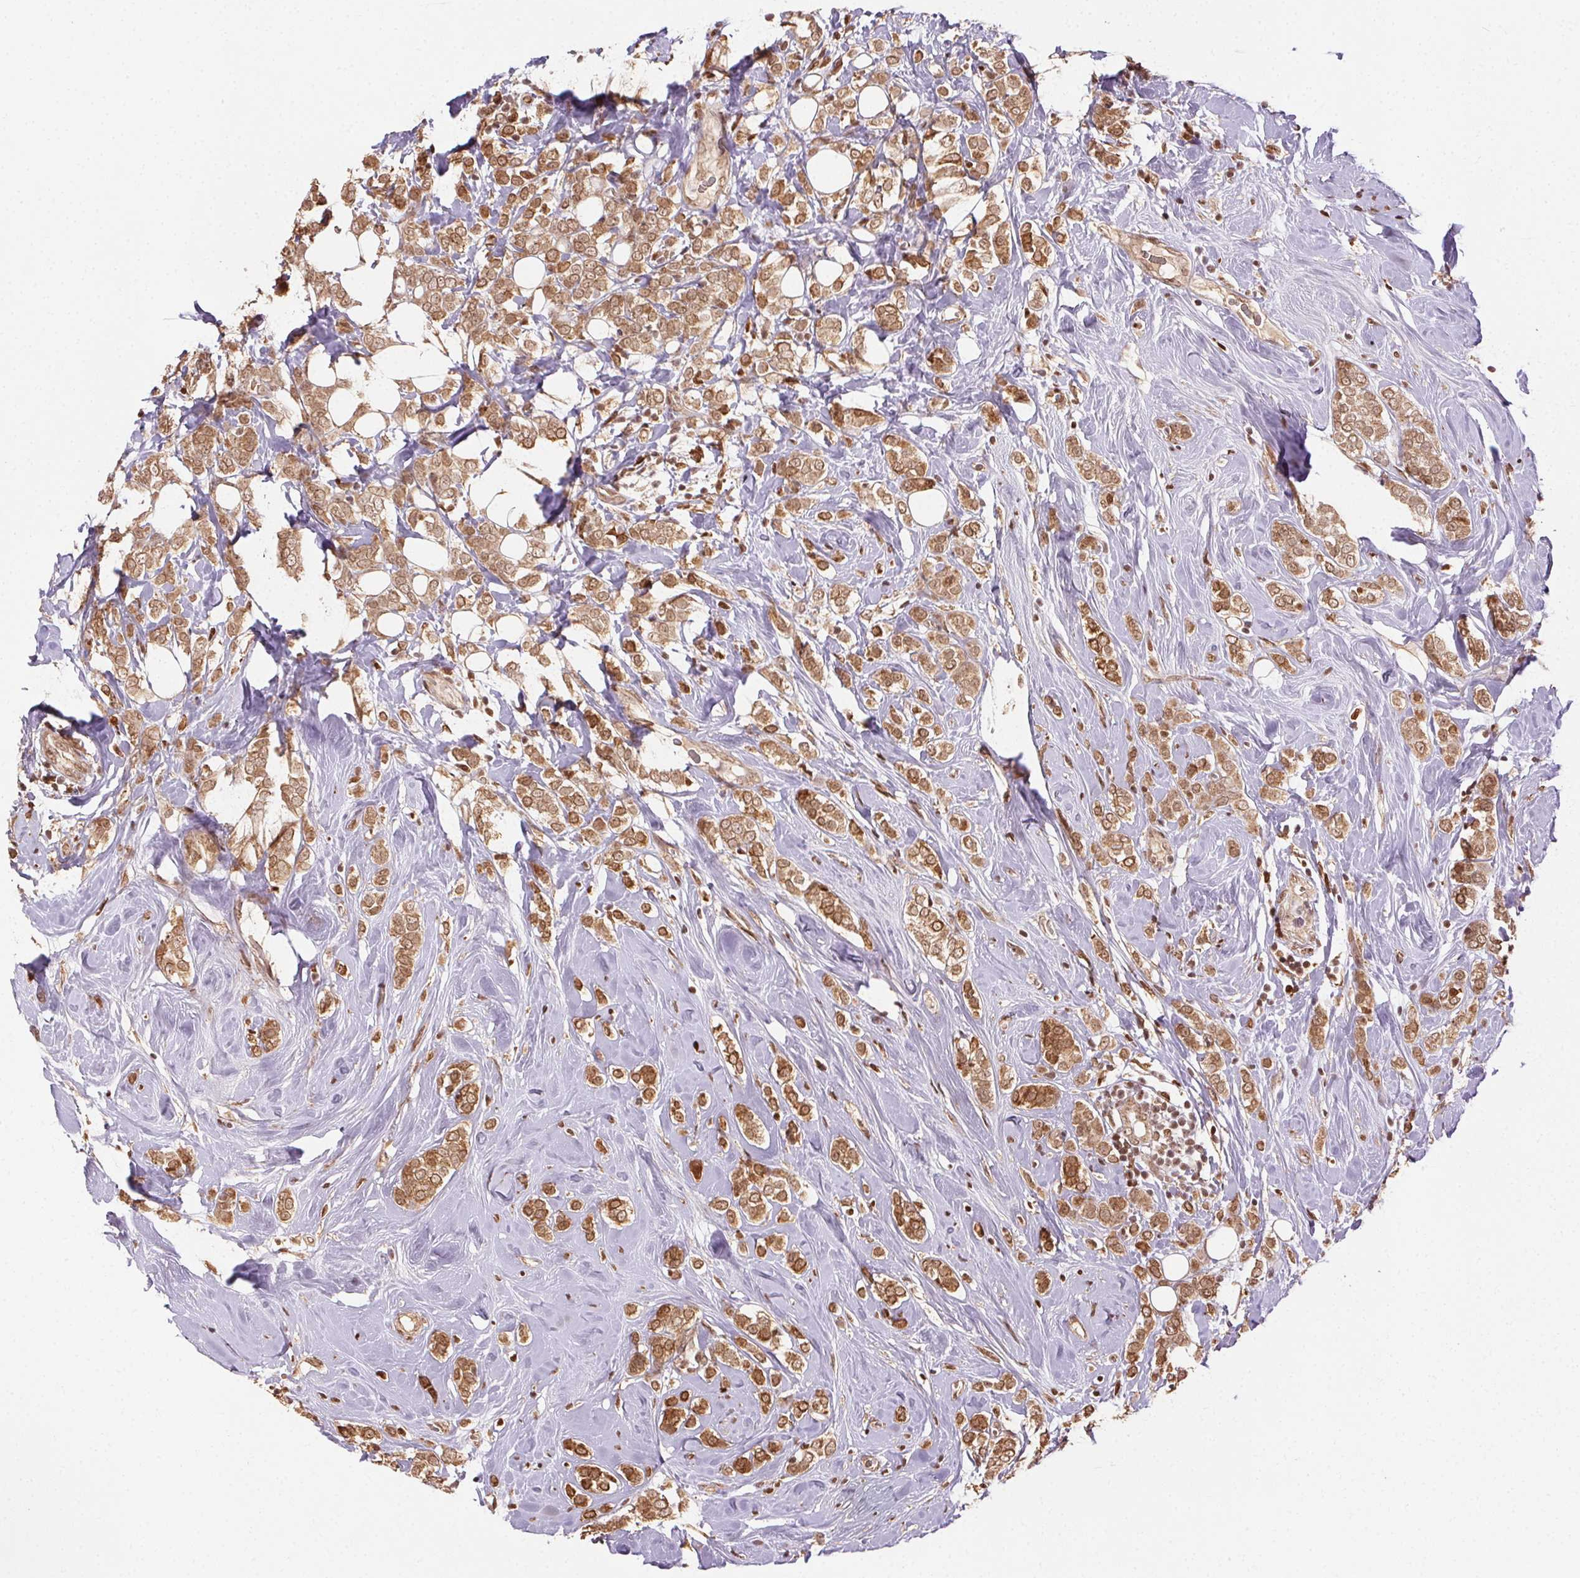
{"staining": {"intensity": "moderate", "quantity": ">75%", "location": "cytoplasmic/membranous,nuclear"}, "tissue": "breast cancer", "cell_type": "Tumor cells", "image_type": "cancer", "snomed": [{"axis": "morphology", "description": "Lobular carcinoma"}, {"axis": "topography", "description": "Breast"}], "caption": "A histopathology image of lobular carcinoma (breast) stained for a protein shows moderate cytoplasmic/membranous and nuclear brown staining in tumor cells. (Stains: DAB (3,3'-diaminobenzidine) in brown, nuclei in blue, Microscopy: brightfield microscopy at high magnification).", "gene": "TREML4", "patient": {"sex": "female", "age": 49}}